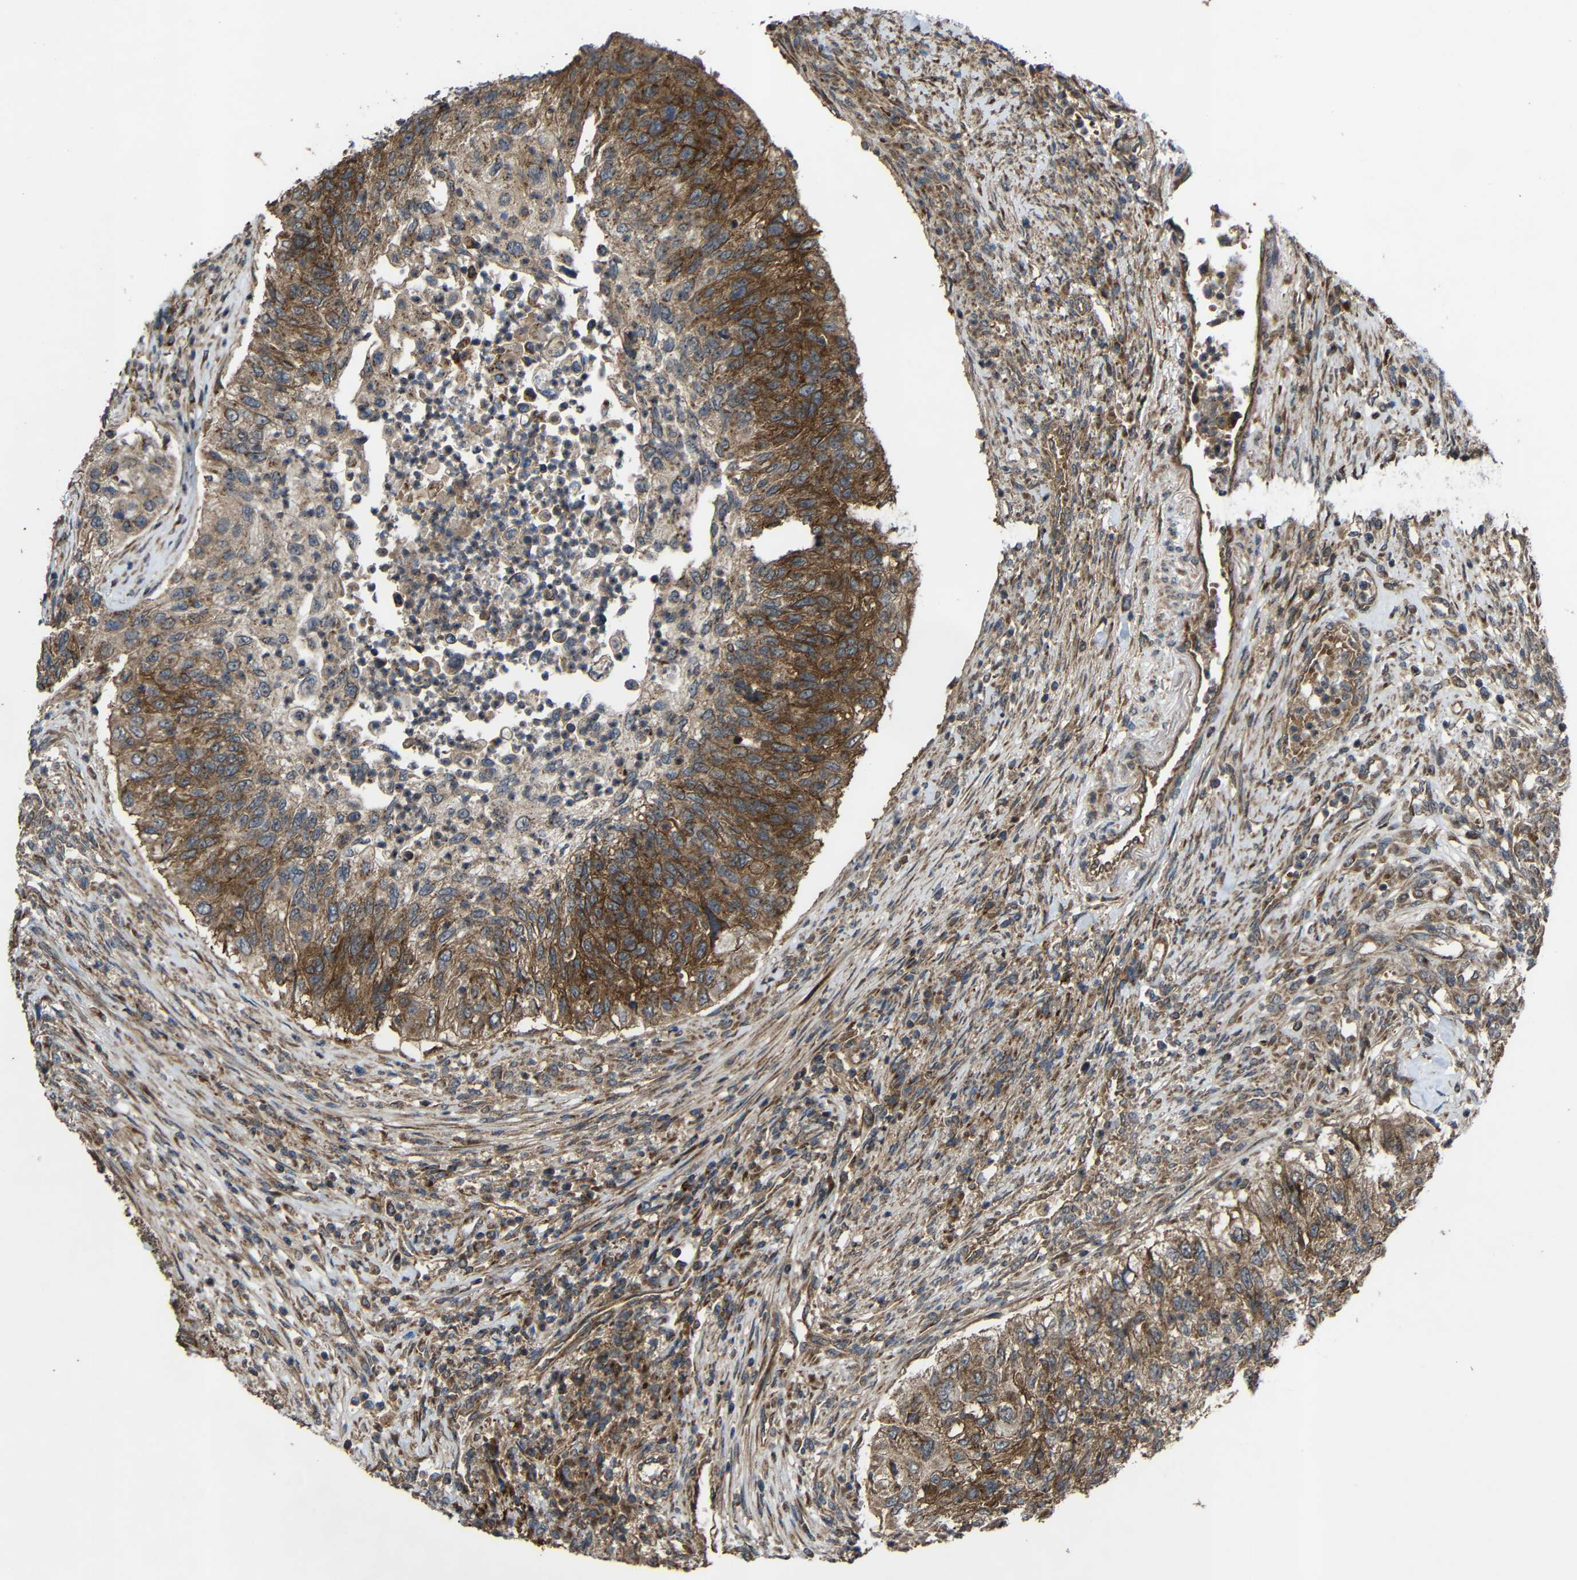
{"staining": {"intensity": "strong", "quantity": "25%-75%", "location": "cytoplasmic/membranous"}, "tissue": "urothelial cancer", "cell_type": "Tumor cells", "image_type": "cancer", "snomed": [{"axis": "morphology", "description": "Urothelial carcinoma, High grade"}, {"axis": "topography", "description": "Urinary bladder"}], "caption": "A brown stain labels strong cytoplasmic/membranous expression of a protein in human urothelial carcinoma (high-grade) tumor cells.", "gene": "C1GALT1", "patient": {"sex": "female", "age": 60}}